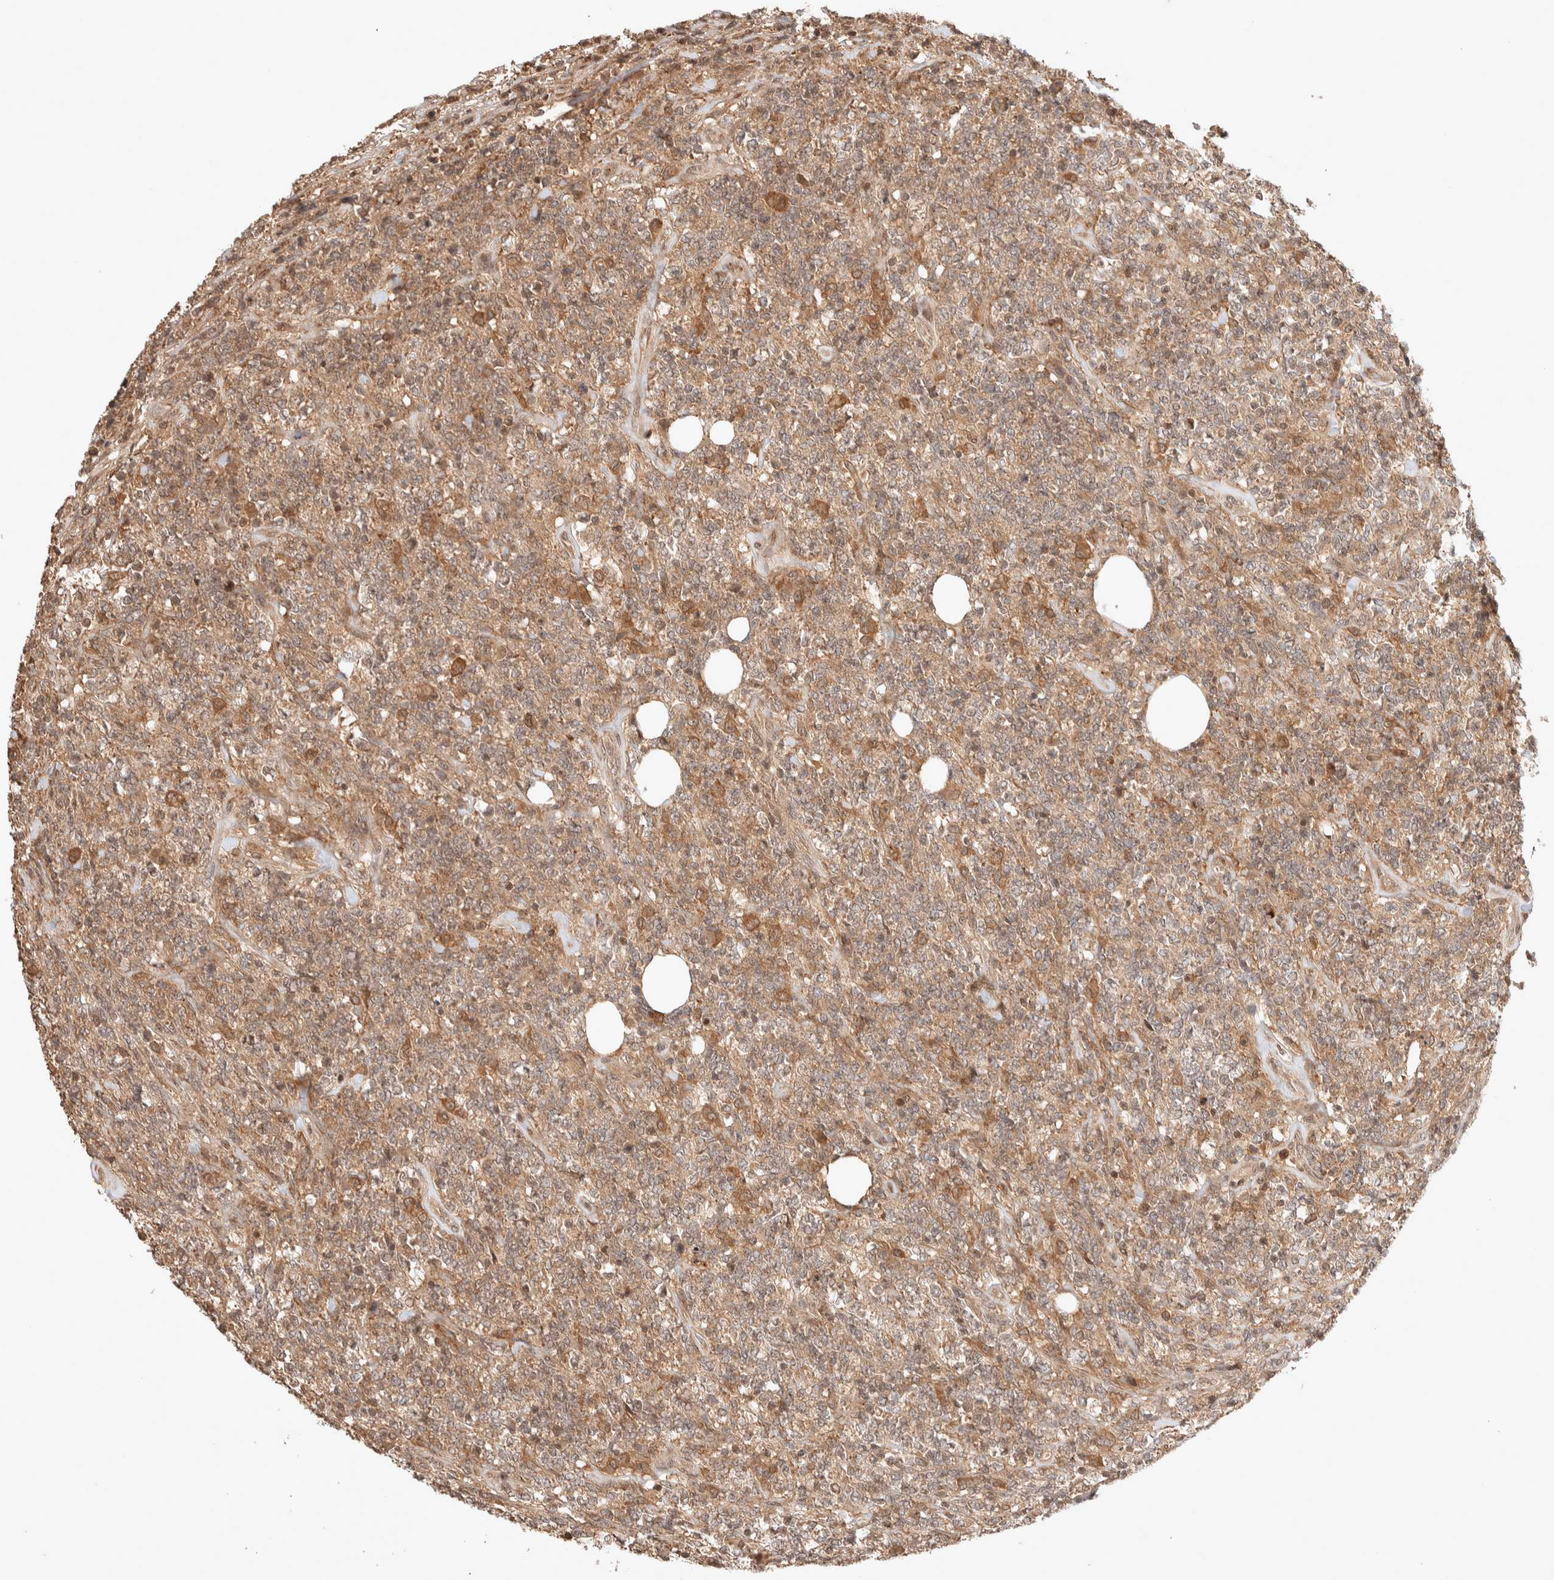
{"staining": {"intensity": "moderate", "quantity": "<25%", "location": "cytoplasmic/membranous"}, "tissue": "lymphoma", "cell_type": "Tumor cells", "image_type": "cancer", "snomed": [{"axis": "morphology", "description": "Malignant lymphoma, non-Hodgkin's type, High grade"}, {"axis": "topography", "description": "Soft tissue"}], "caption": "Protein analysis of lymphoma tissue displays moderate cytoplasmic/membranous positivity in approximately <25% of tumor cells.", "gene": "THRA", "patient": {"sex": "male", "age": 18}}